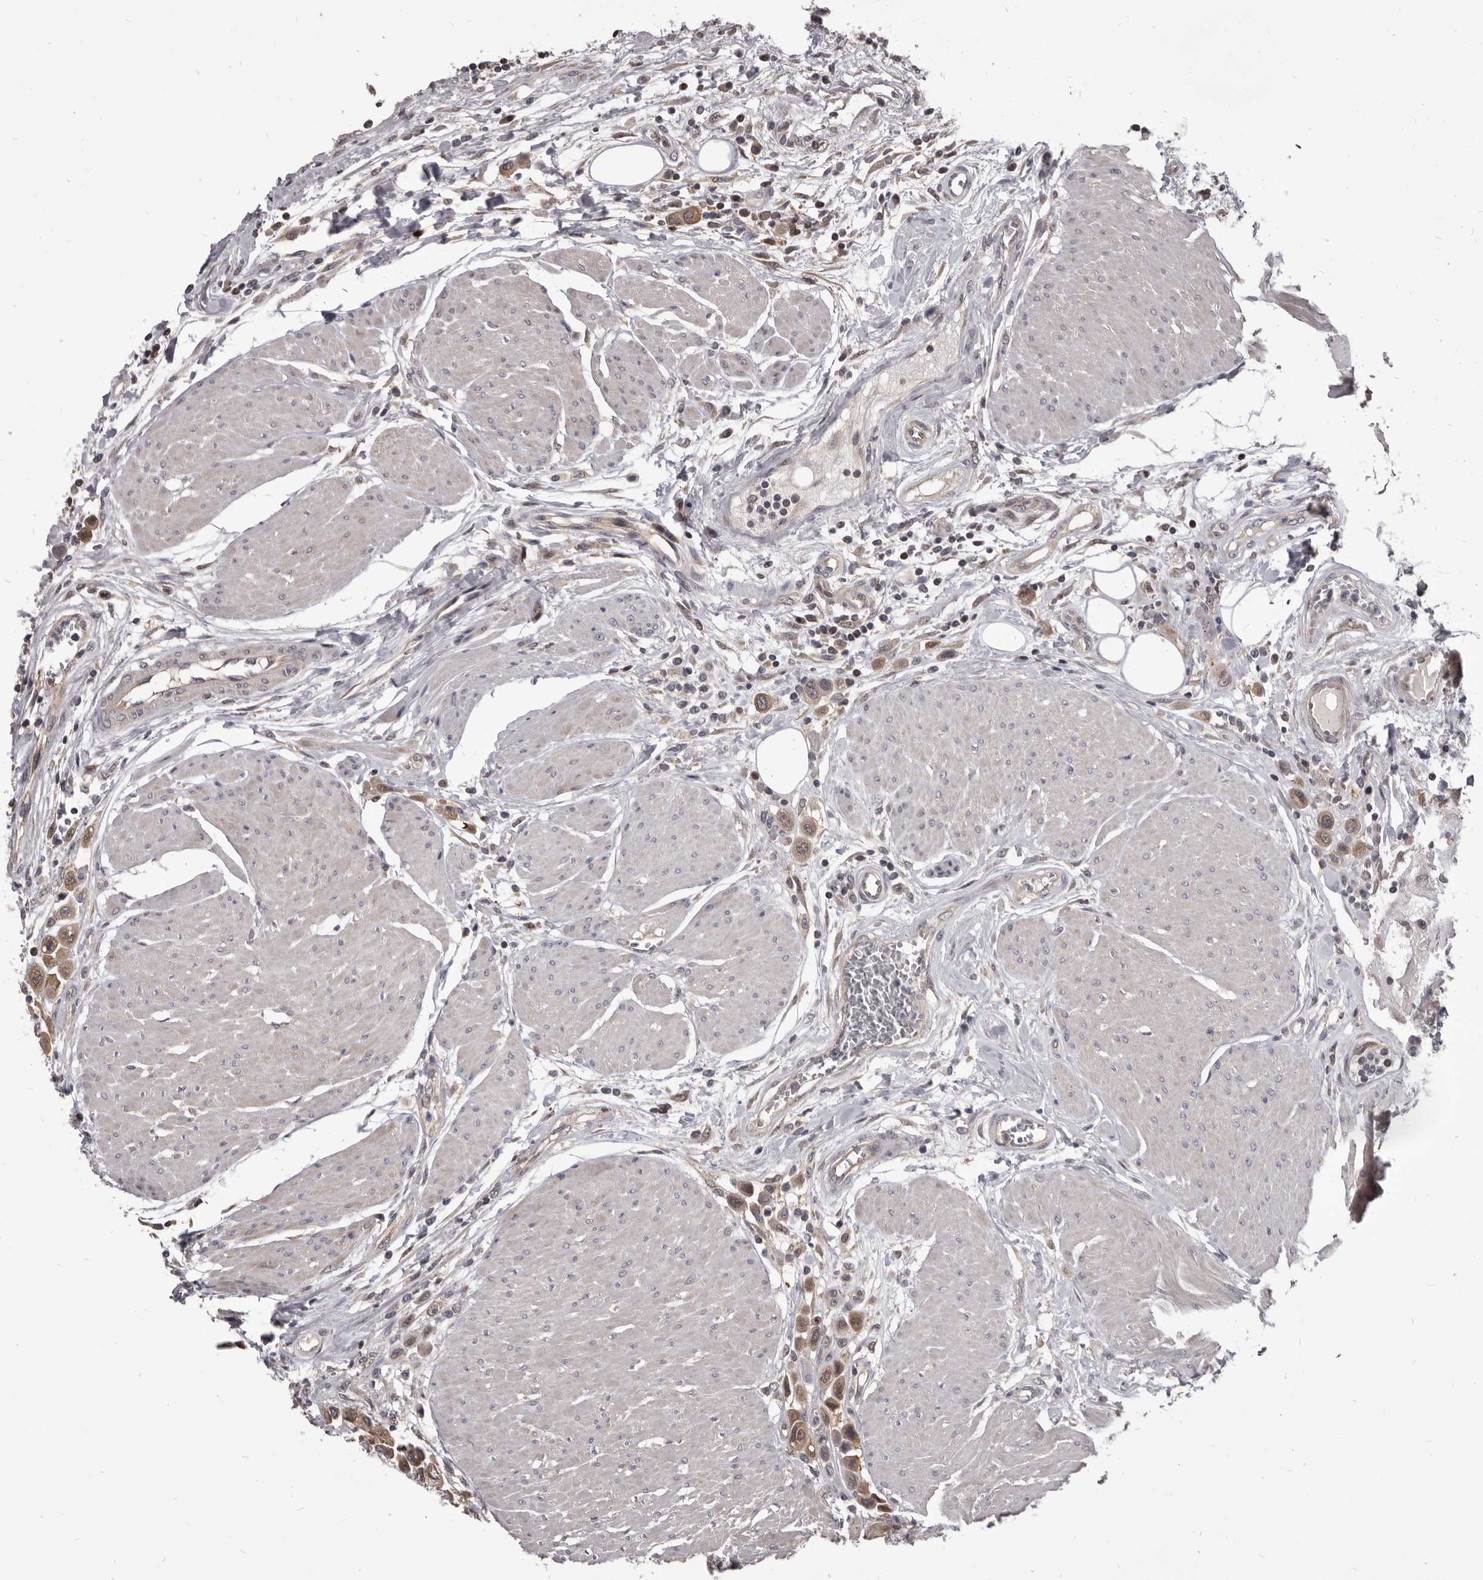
{"staining": {"intensity": "weak", "quantity": "25%-75%", "location": "cytoplasmic/membranous"}, "tissue": "urothelial cancer", "cell_type": "Tumor cells", "image_type": "cancer", "snomed": [{"axis": "morphology", "description": "Urothelial carcinoma, High grade"}, {"axis": "topography", "description": "Urinary bladder"}], "caption": "Weak cytoplasmic/membranous expression is seen in approximately 25%-75% of tumor cells in high-grade urothelial carcinoma. (brown staining indicates protein expression, while blue staining denotes nuclei).", "gene": "MAP3K14", "patient": {"sex": "male", "age": 50}}